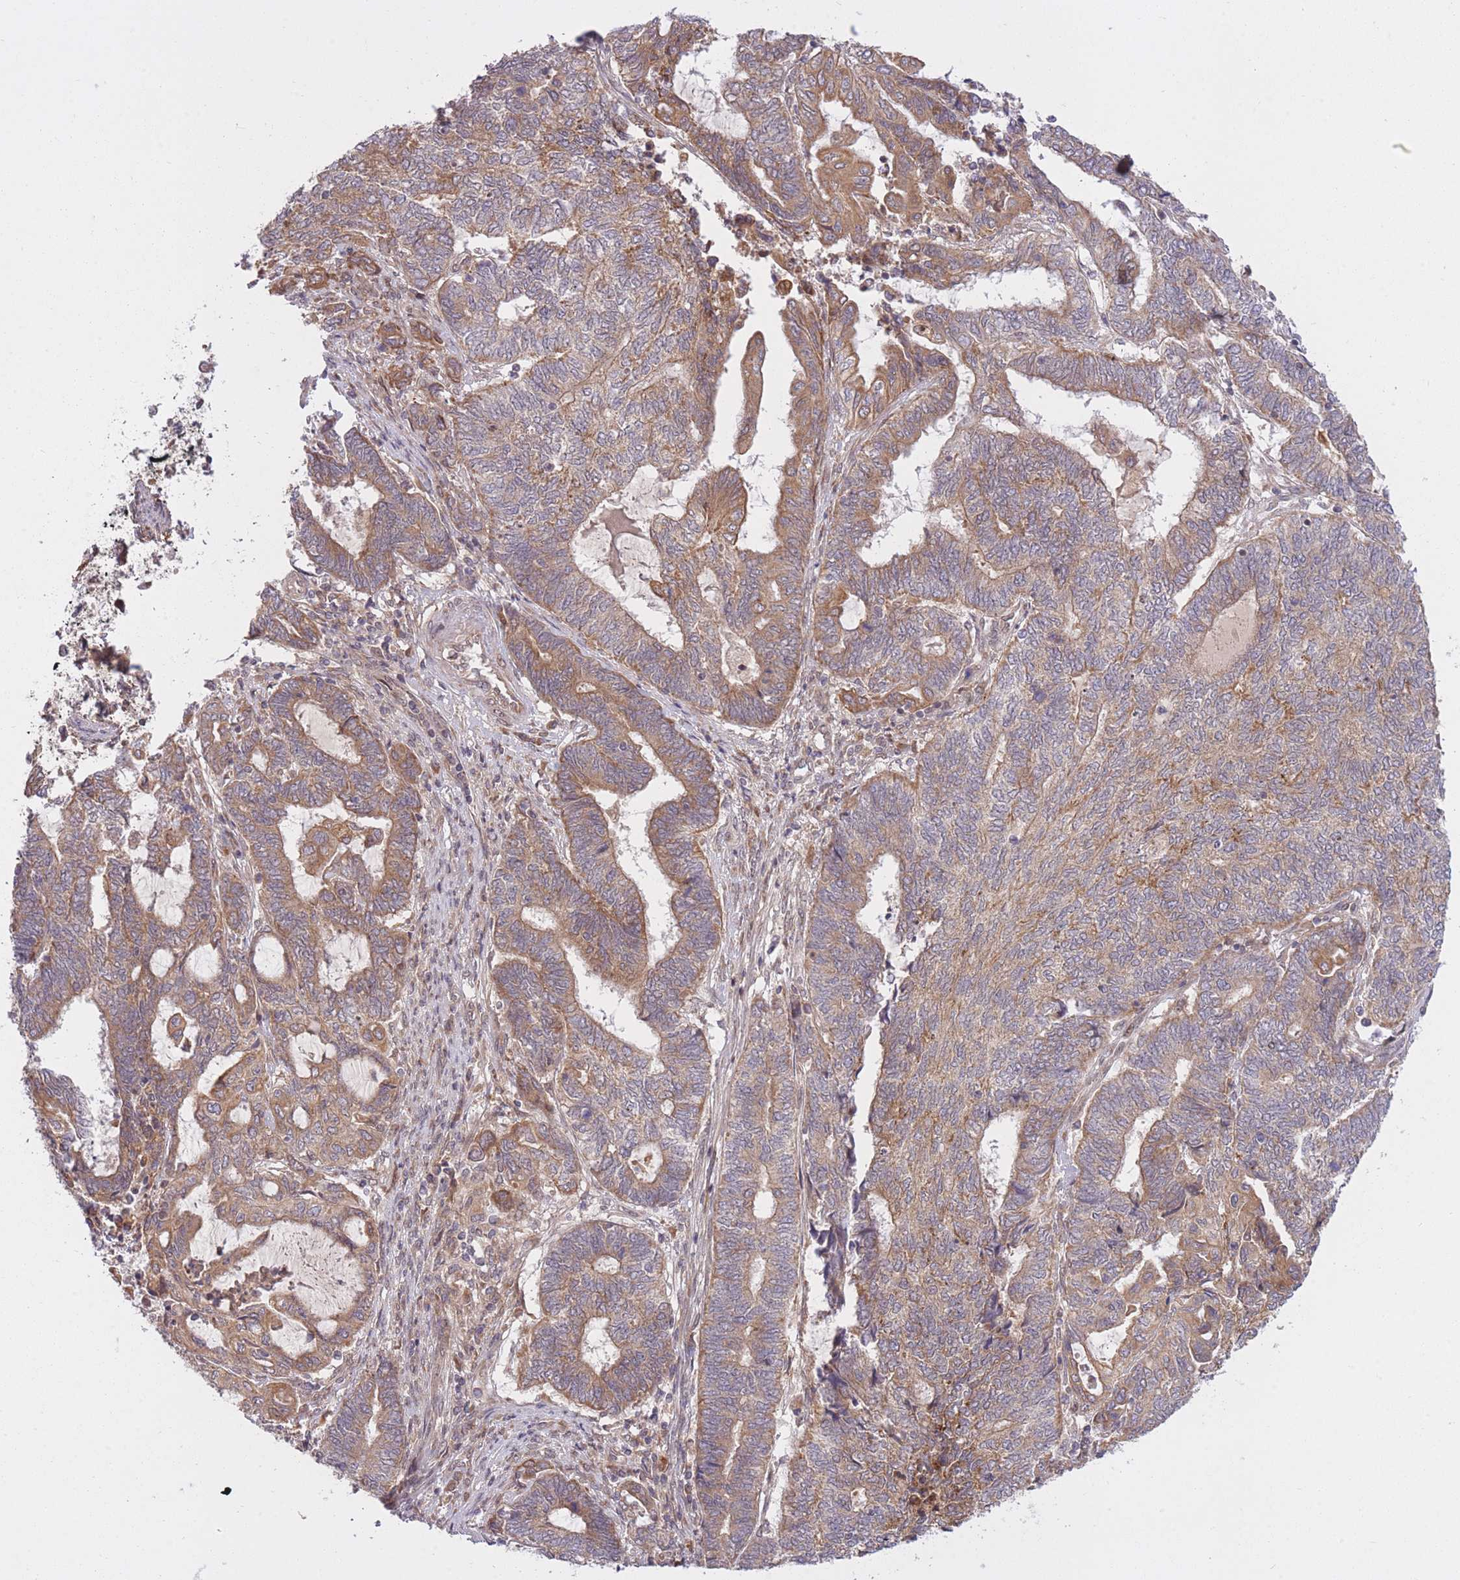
{"staining": {"intensity": "moderate", "quantity": ">75%", "location": "cytoplasmic/membranous"}, "tissue": "endometrial cancer", "cell_type": "Tumor cells", "image_type": "cancer", "snomed": [{"axis": "morphology", "description": "Adenocarcinoma, NOS"}, {"axis": "topography", "description": "Uterus"}, {"axis": "topography", "description": "Endometrium"}], "caption": "Endometrial adenocarcinoma was stained to show a protein in brown. There is medium levels of moderate cytoplasmic/membranous positivity in about >75% of tumor cells.", "gene": "ZNF391", "patient": {"sex": "female", "age": 70}}